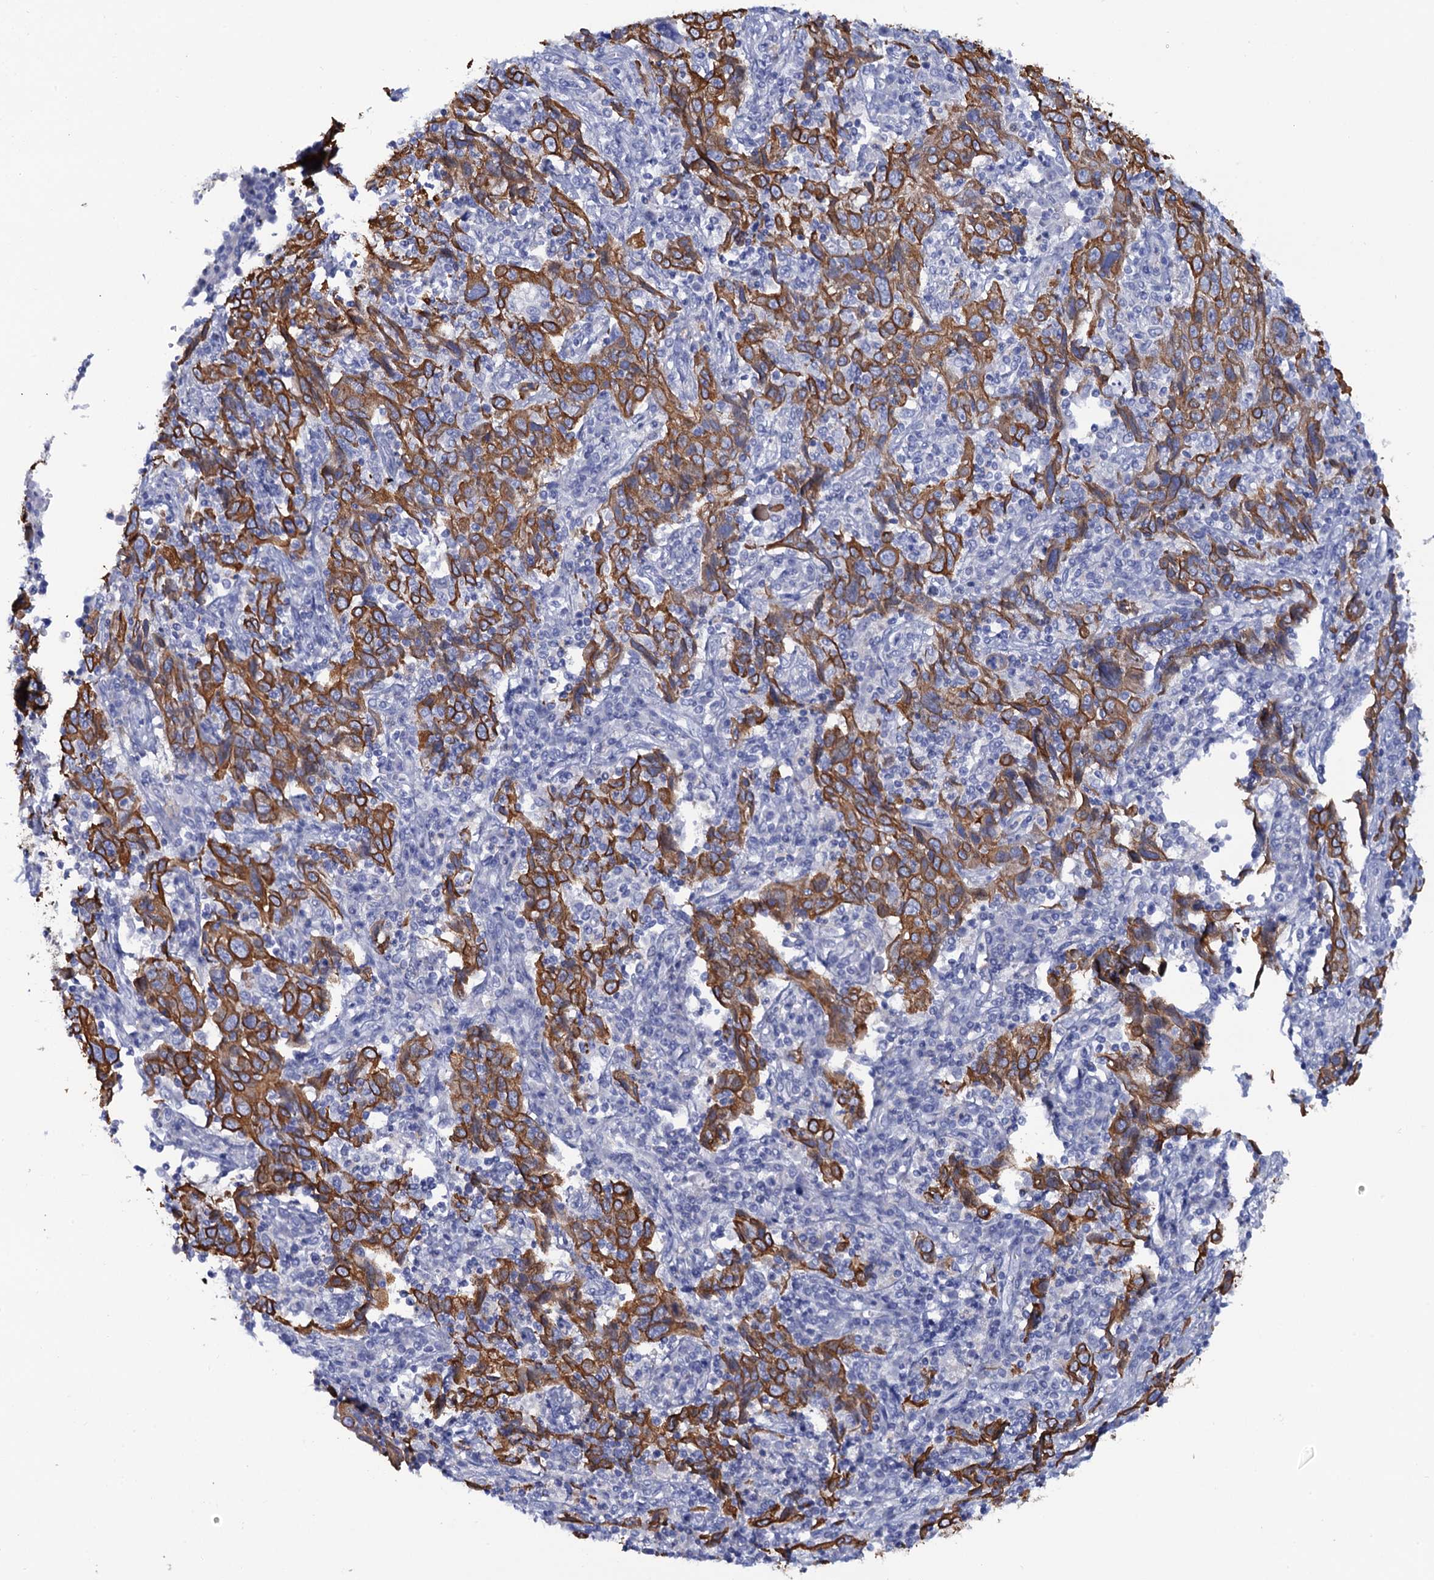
{"staining": {"intensity": "moderate", "quantity": ">75%", "location": "cytoplasmic/membranous"}, "tissue": "cervical cancer", "cell_type": "Tumor cells", "image_type": "cancer", "snomed": [{"axis": "morphology", "description": "Squamous cell carcinoma, NOS"}, {"axis": "topography", "description": "Cervix"}], "caption": "Immunohistochemistry histopathology image of cervical cancer stained for a protein (brown), which exhibits medium levels of moderate cytoplasmic/membranous expression in about >75% of tumor cells.", "gene": "RAB3IP", "patient": {"sex": "female", "age": 46}}